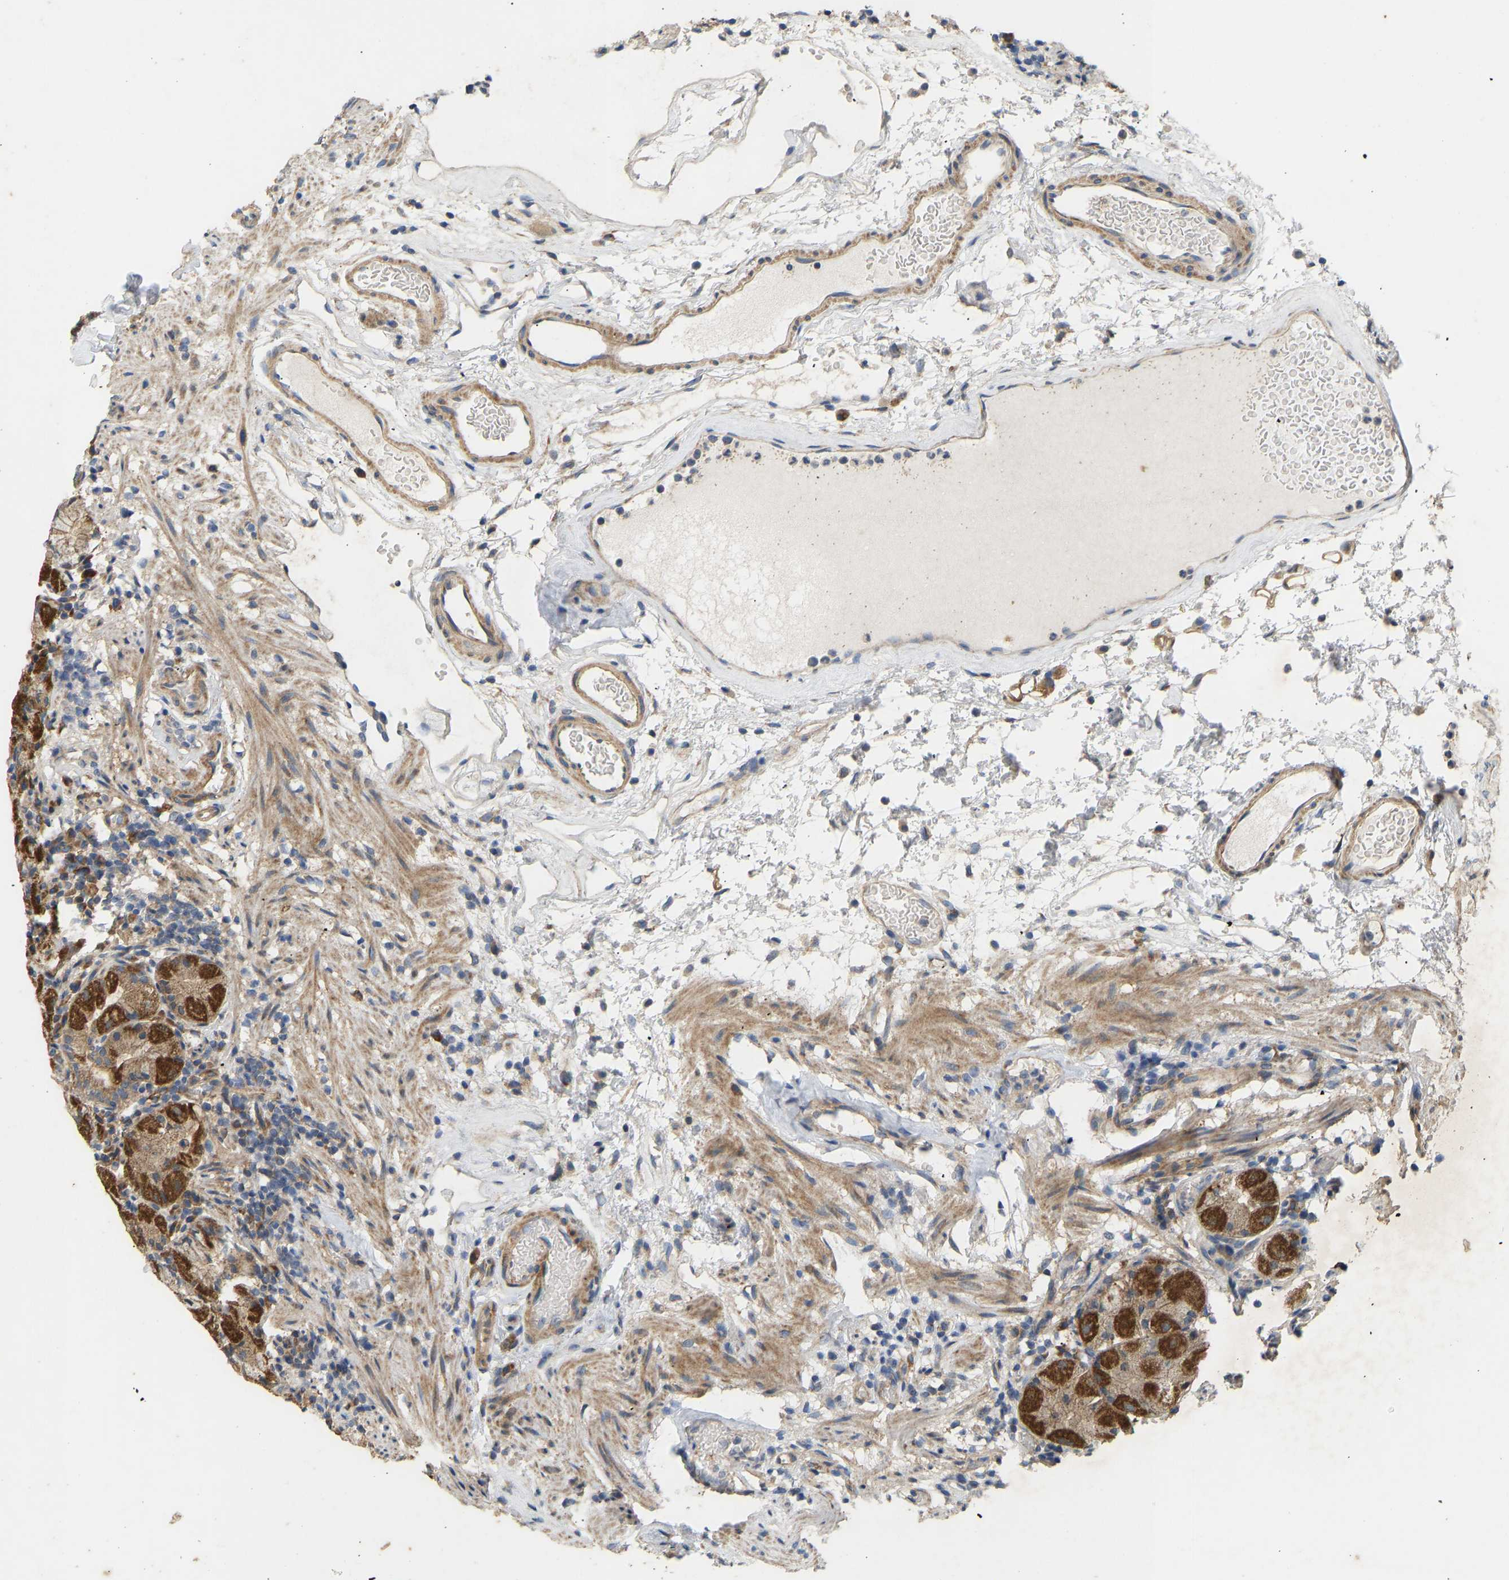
{"staining": {"intensity": "strong", "quantity": ">75%", "location": "cytoplasmic/membranous"}, "tissue": "stomach", "cell_type": "Glandular cells", "image_type": "normal", "snomed": [{"axis": "morphology", "description": "Normal tissue, NOS"}, {"axis": "topography", "description": "Stomach"}, {"axis": "topography", "description": "Stomach, lower"}], "caption": "An image showing strong cytoplasmic/membranous expression in approximately >75% of glandular cells in normal stomach, as visualized by brown immunohistochemical staining.", "gene": "HACD2", "patient": {"sex": "female", "age": 75}}